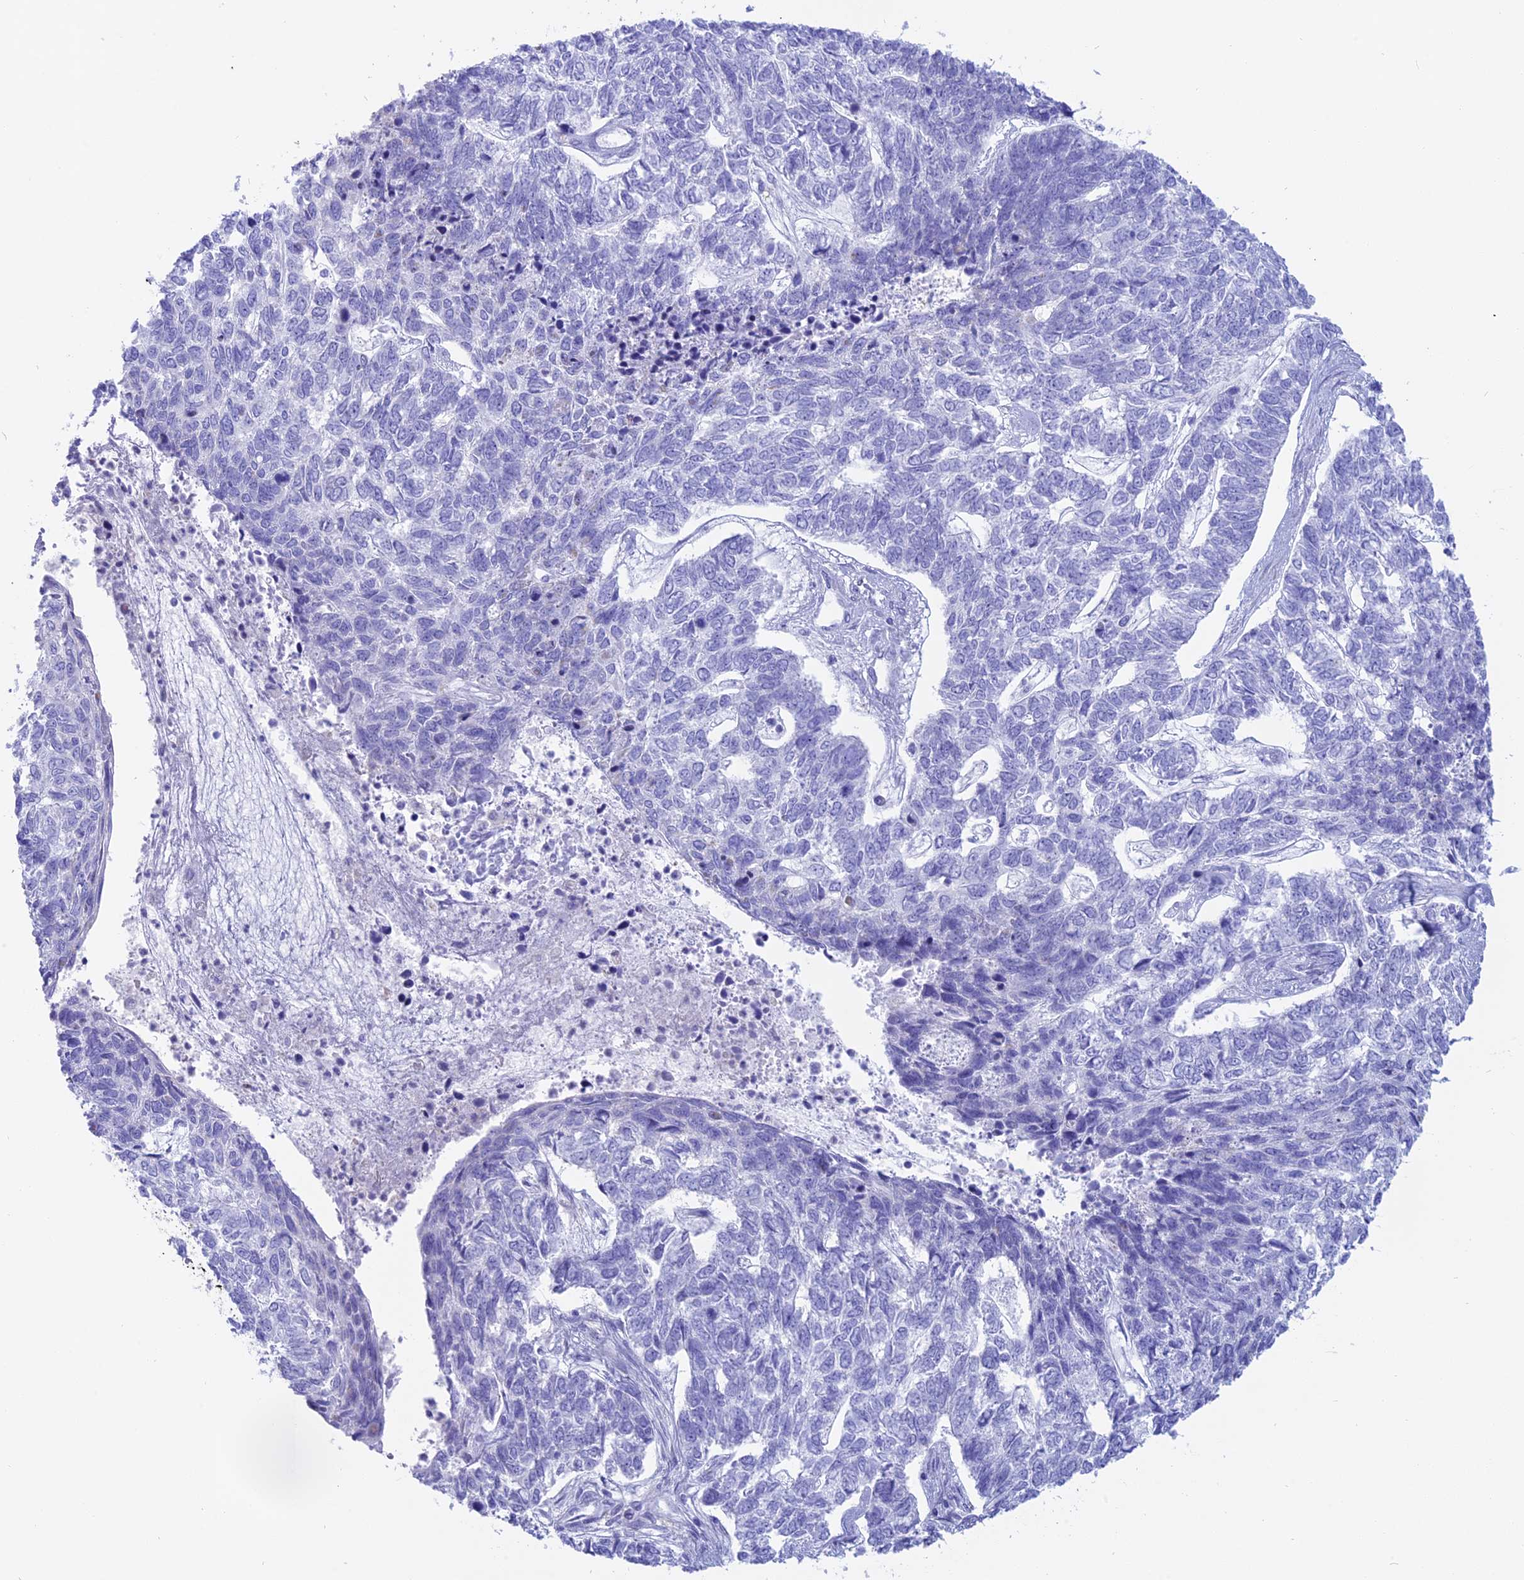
{"staining": {"intensity": "negative", "quantity": "none", "location": "none"}, "tissue": "skin cancer", "cell_type": "Tumor cells", "image_type": "cancer", "snomed": [{"axis": "morphology", "description": "Basal cell carcinoma"}, {"axis": "topography", "description": "Skin"}], "caption": "Immunohistochemistry image of neoplastic tissue: basal cell carcinoma (skin) stained with DAB exhibits no significant protein expression in tumor cells.", "gene": "OR2AE1", "patient": {"sex": "female", "age": 65}}